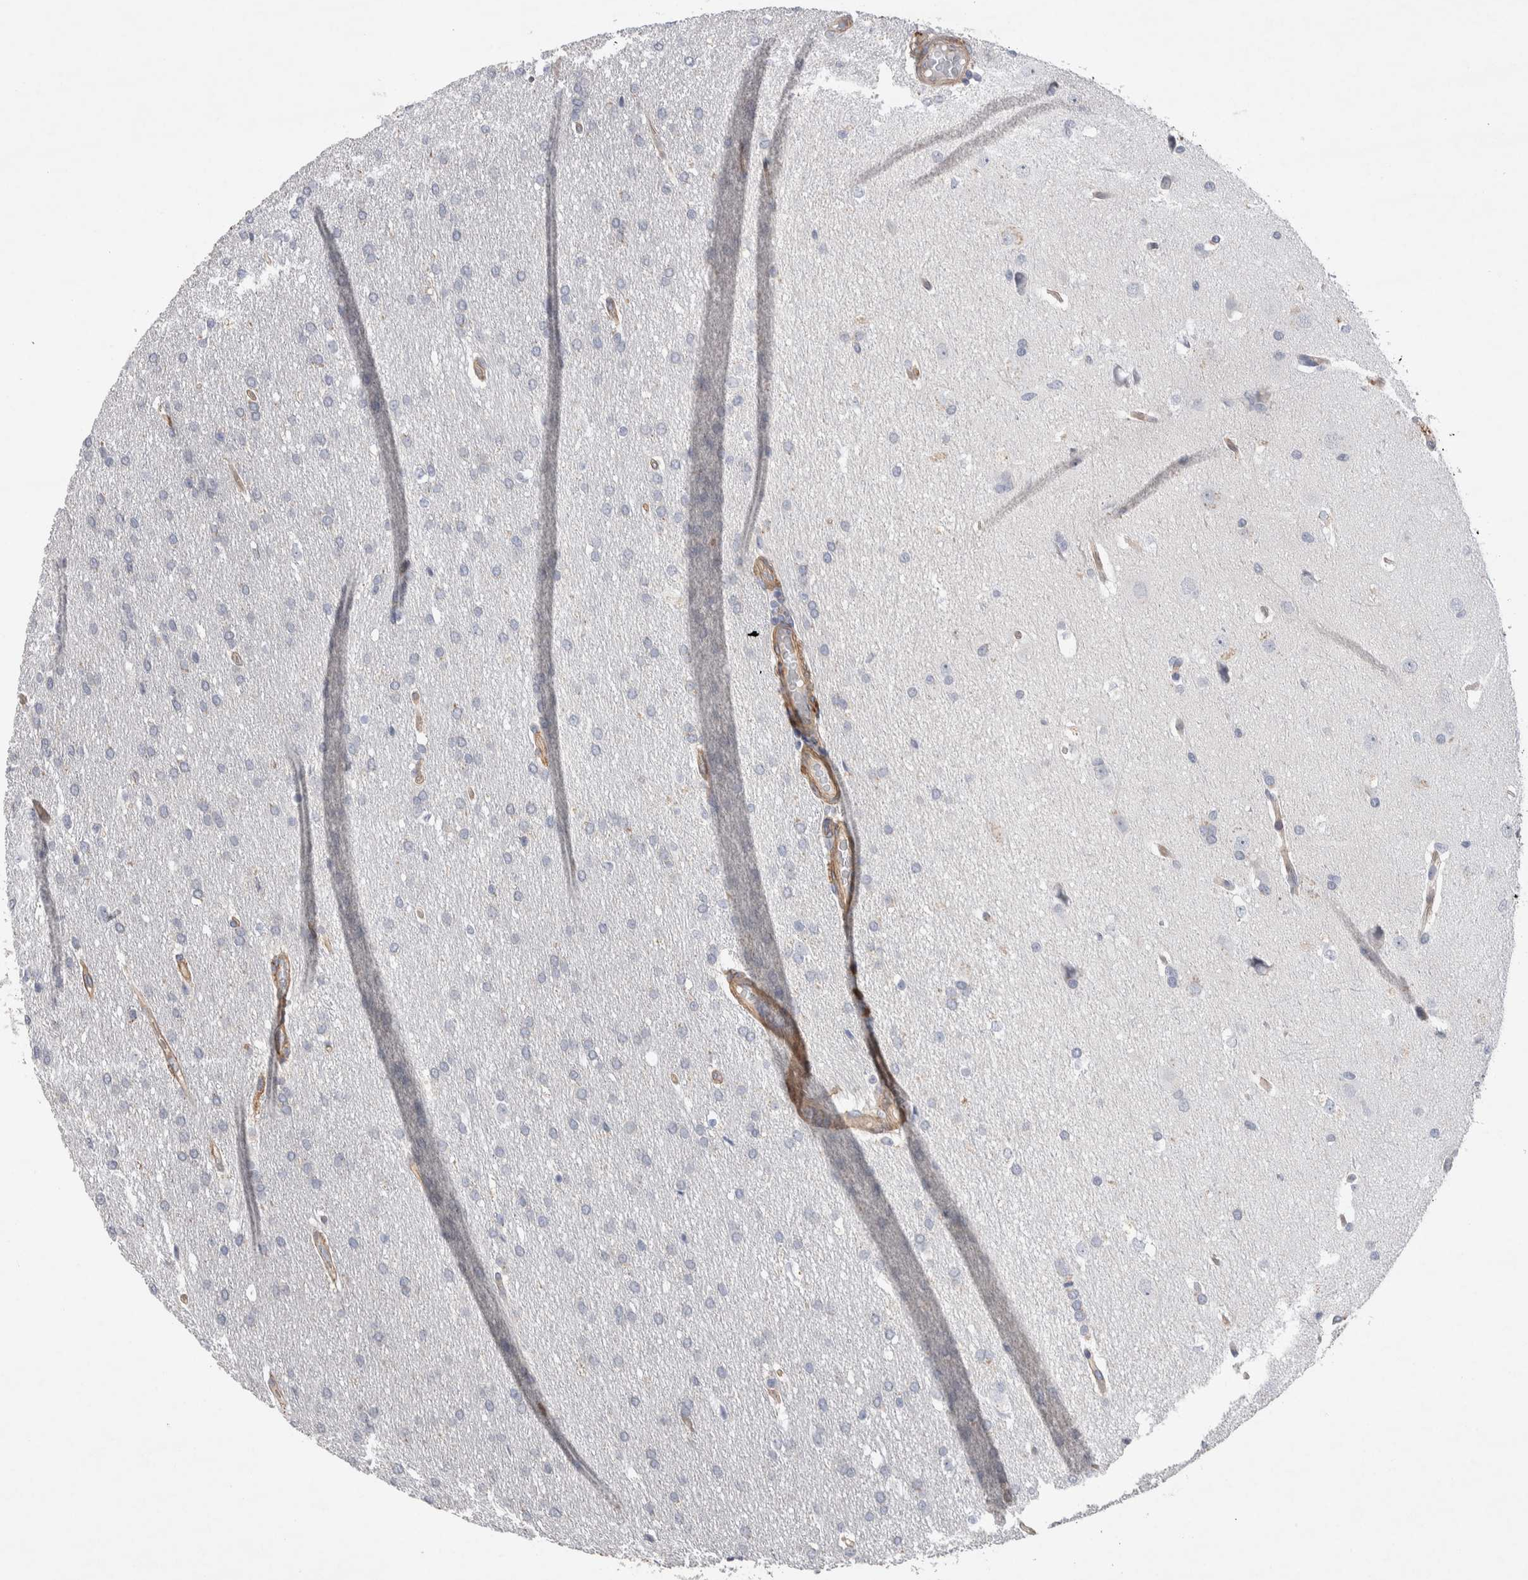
{"staining": {"intensity": "negative", "quantity": "none", "location": "none"}, "tissue": "glioma", "cell_type": "Tumor cells", "image_type": "cancer", "snomed": [{"axis": "morphology", "description": "Glioma, malignant, Low grade"}, {"axis": "topography", "description": "Brain"}], "caption": "This is a photomicrograph of immunohistochemistry staining of glioma, which shows no staining in tumor cells. The staining is performed using DAB brown chromogen with nuclei counter-stained in using hematoxylin.", "gene": "GCNA", "patient": {"sex": "female", "age": 37}}